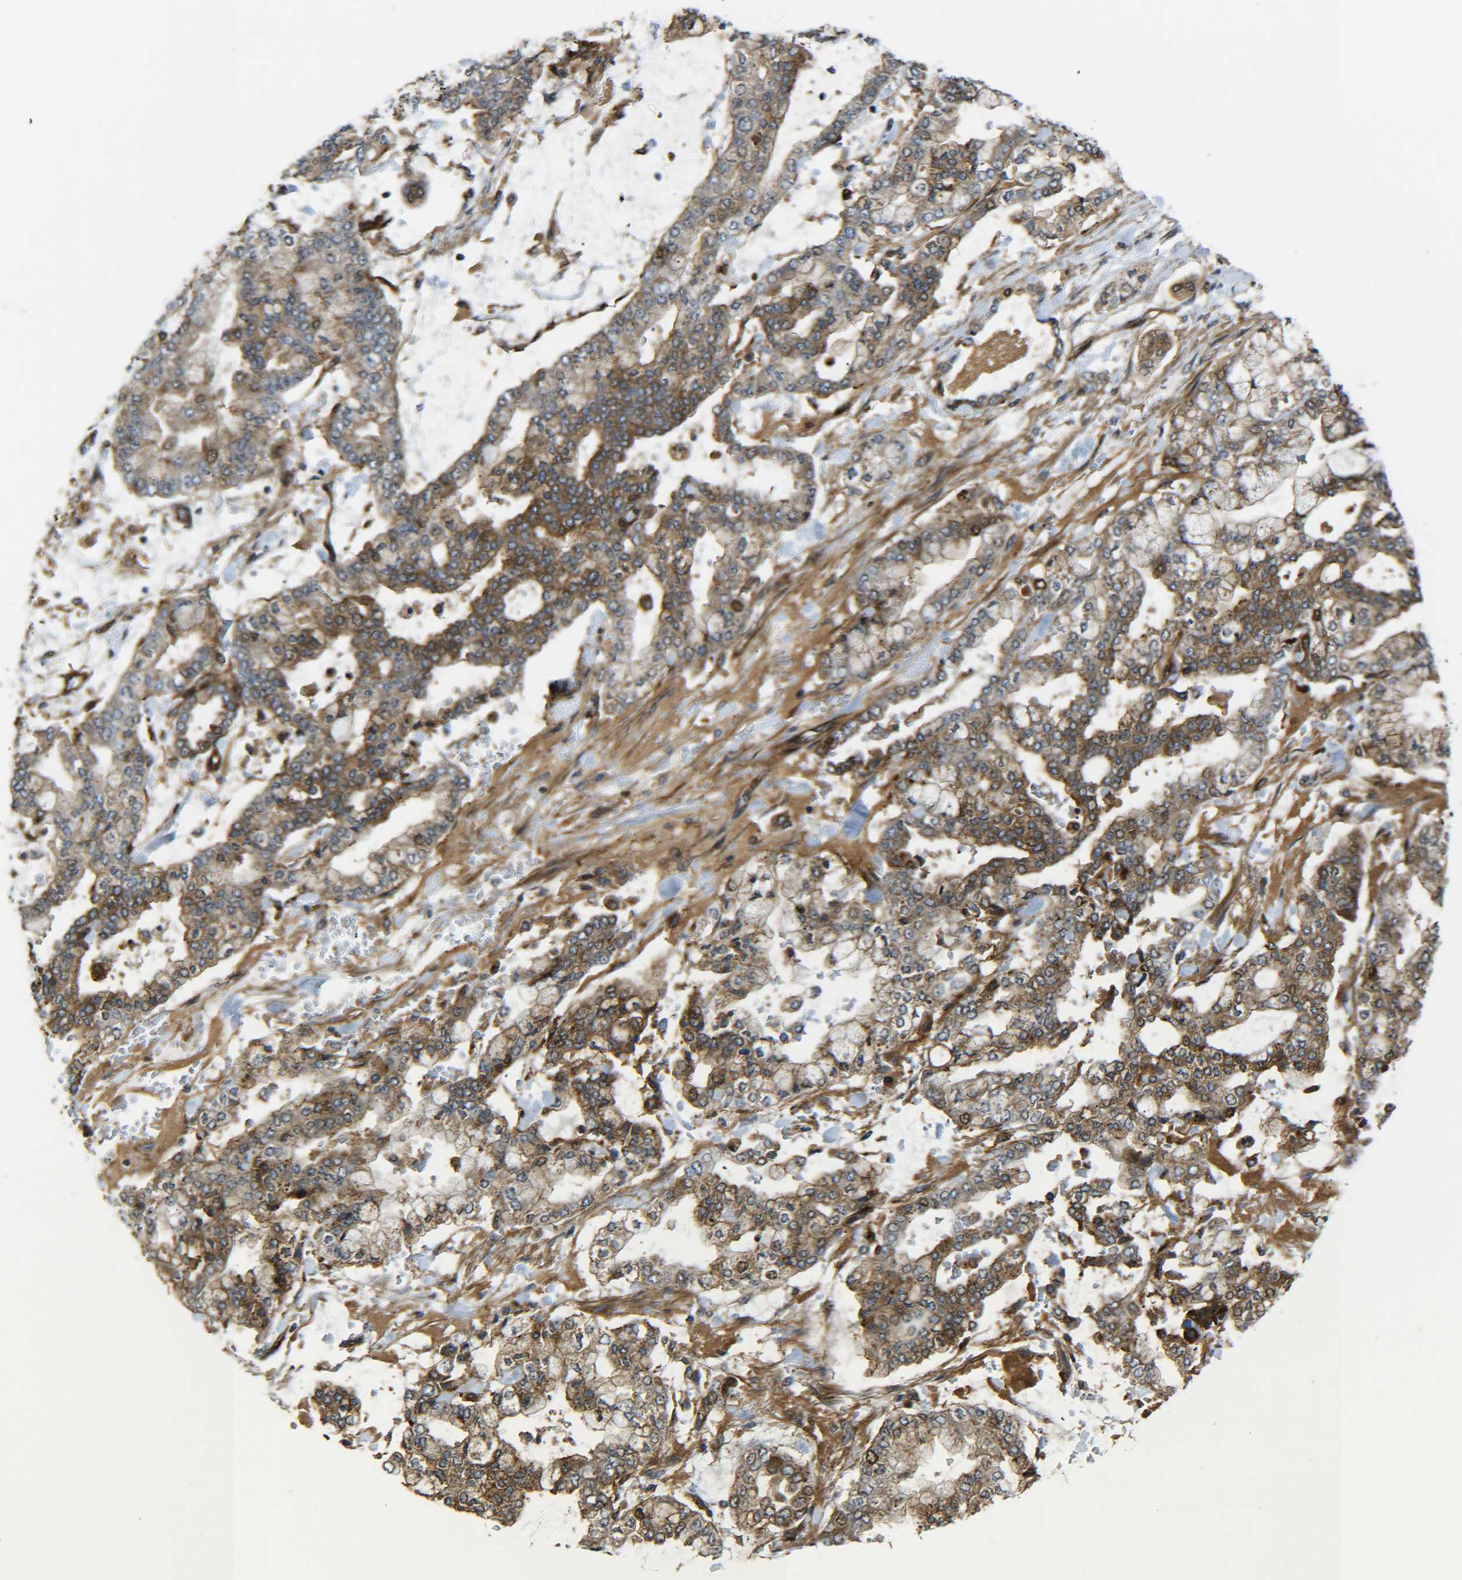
{"staining": {"intensity": "moderate", "quantity": ">75%", "location": "cytoplasmic/membranous,nuclear"}, "tissue": "stomach cancer", "cell_type": "Tumor cells", "image_type": "cancer", "snomed": [{"axis": "morphology", "description": "Normal tissue, NOS"}, {"axis": "morphology", "description": "Adenocarcinoma, NOS"}, {"axis": "topography", "description": "Stomach, upper"}, {"axis": "topography", "description": "Stomach"}], "caption": "Protein staining shows moderate cytoplasmic/membranous and nuclear positivity in approximately >75% of tumor cells in stomach cancer. (IHC, brightfield microscopy, high magnification).", "gene": "ECE1", "patient": {"sex": "male", "age": 76}}